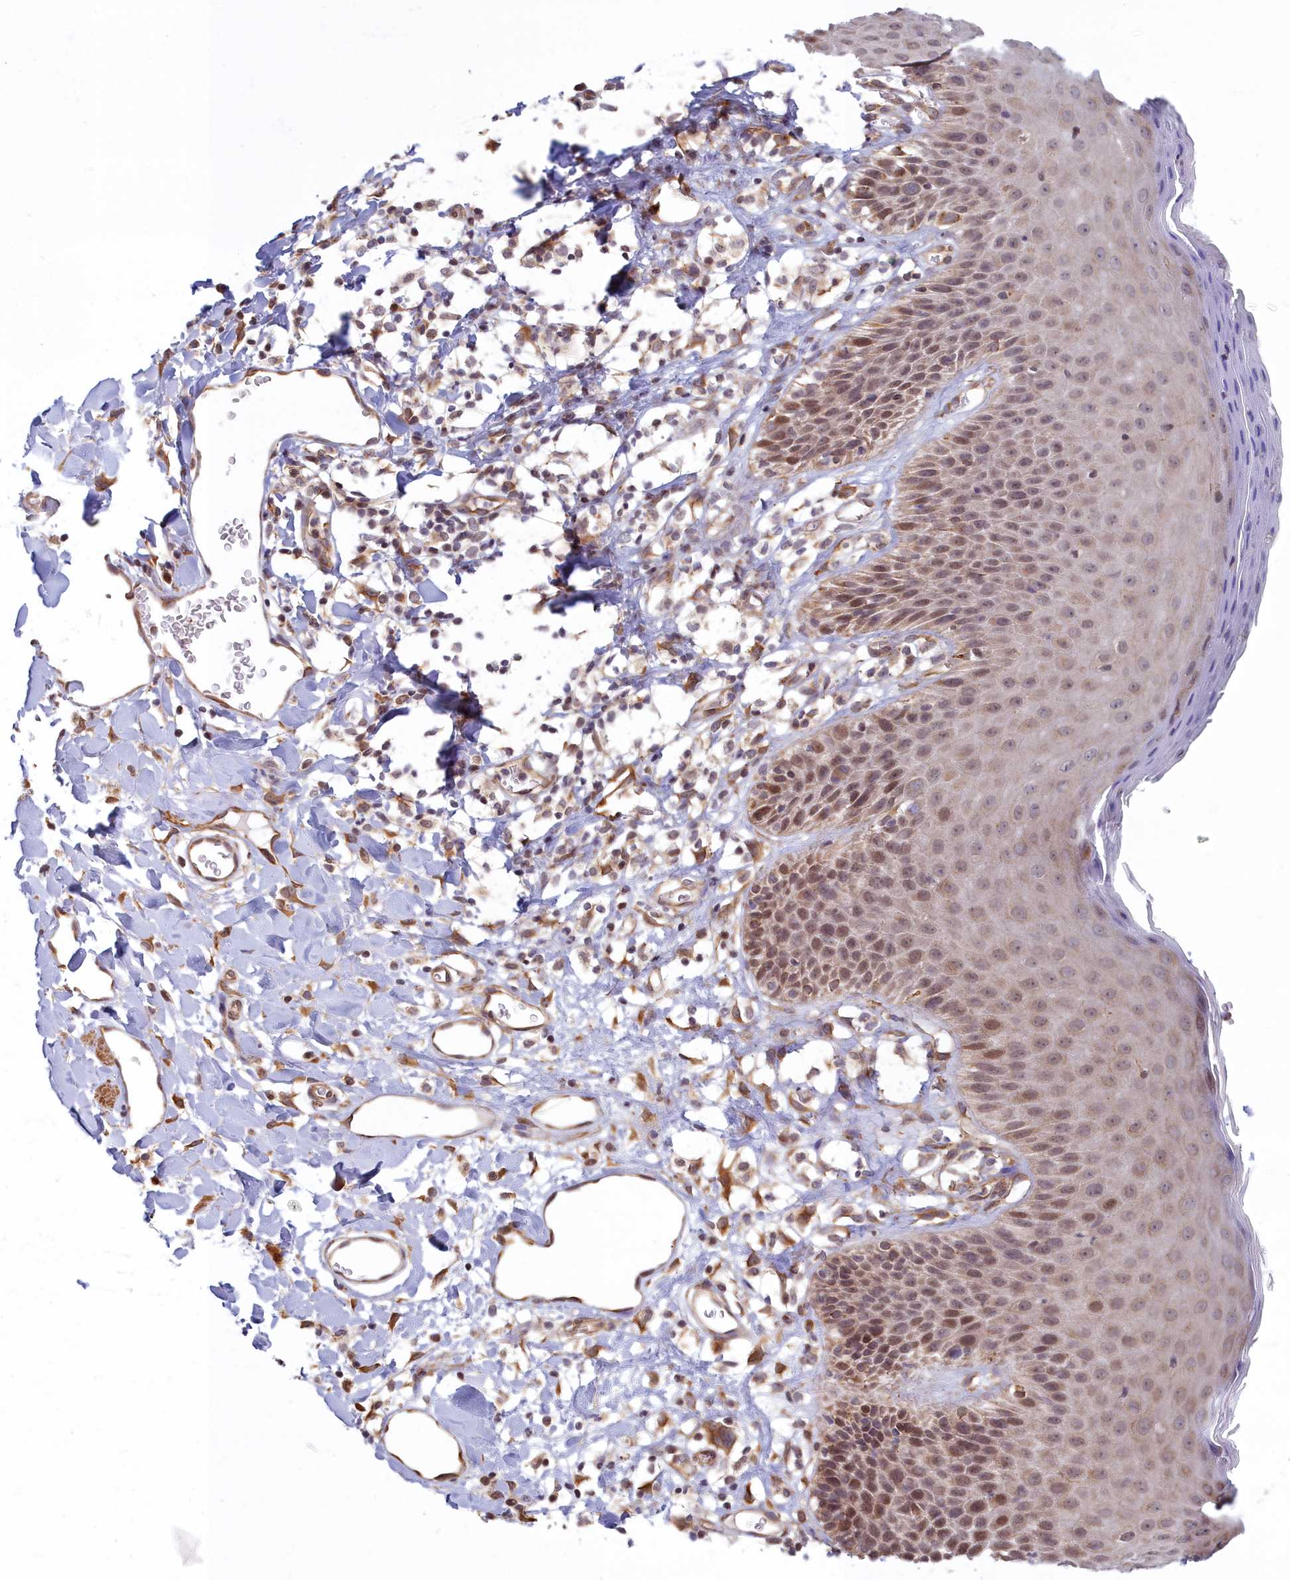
{"staining": {"intensity": "moderate", "quantity": ">75%", "location": "nuclear"}, "tissue": "skin", "cell_type": "Epidermal cells", "image_type": "normal", "snomed": [{"axis": "morphology", "description": "Normal tissue, NOS"}, {"axis": "topography", "description": "Vulva"}], "caption": "Protein analysis of unremarkable skin exhibits moderate nuclear positivity in about >75% of epidermal cells.", "gene": "MAK16", "patient": {"sex": "female", "age": 68}}